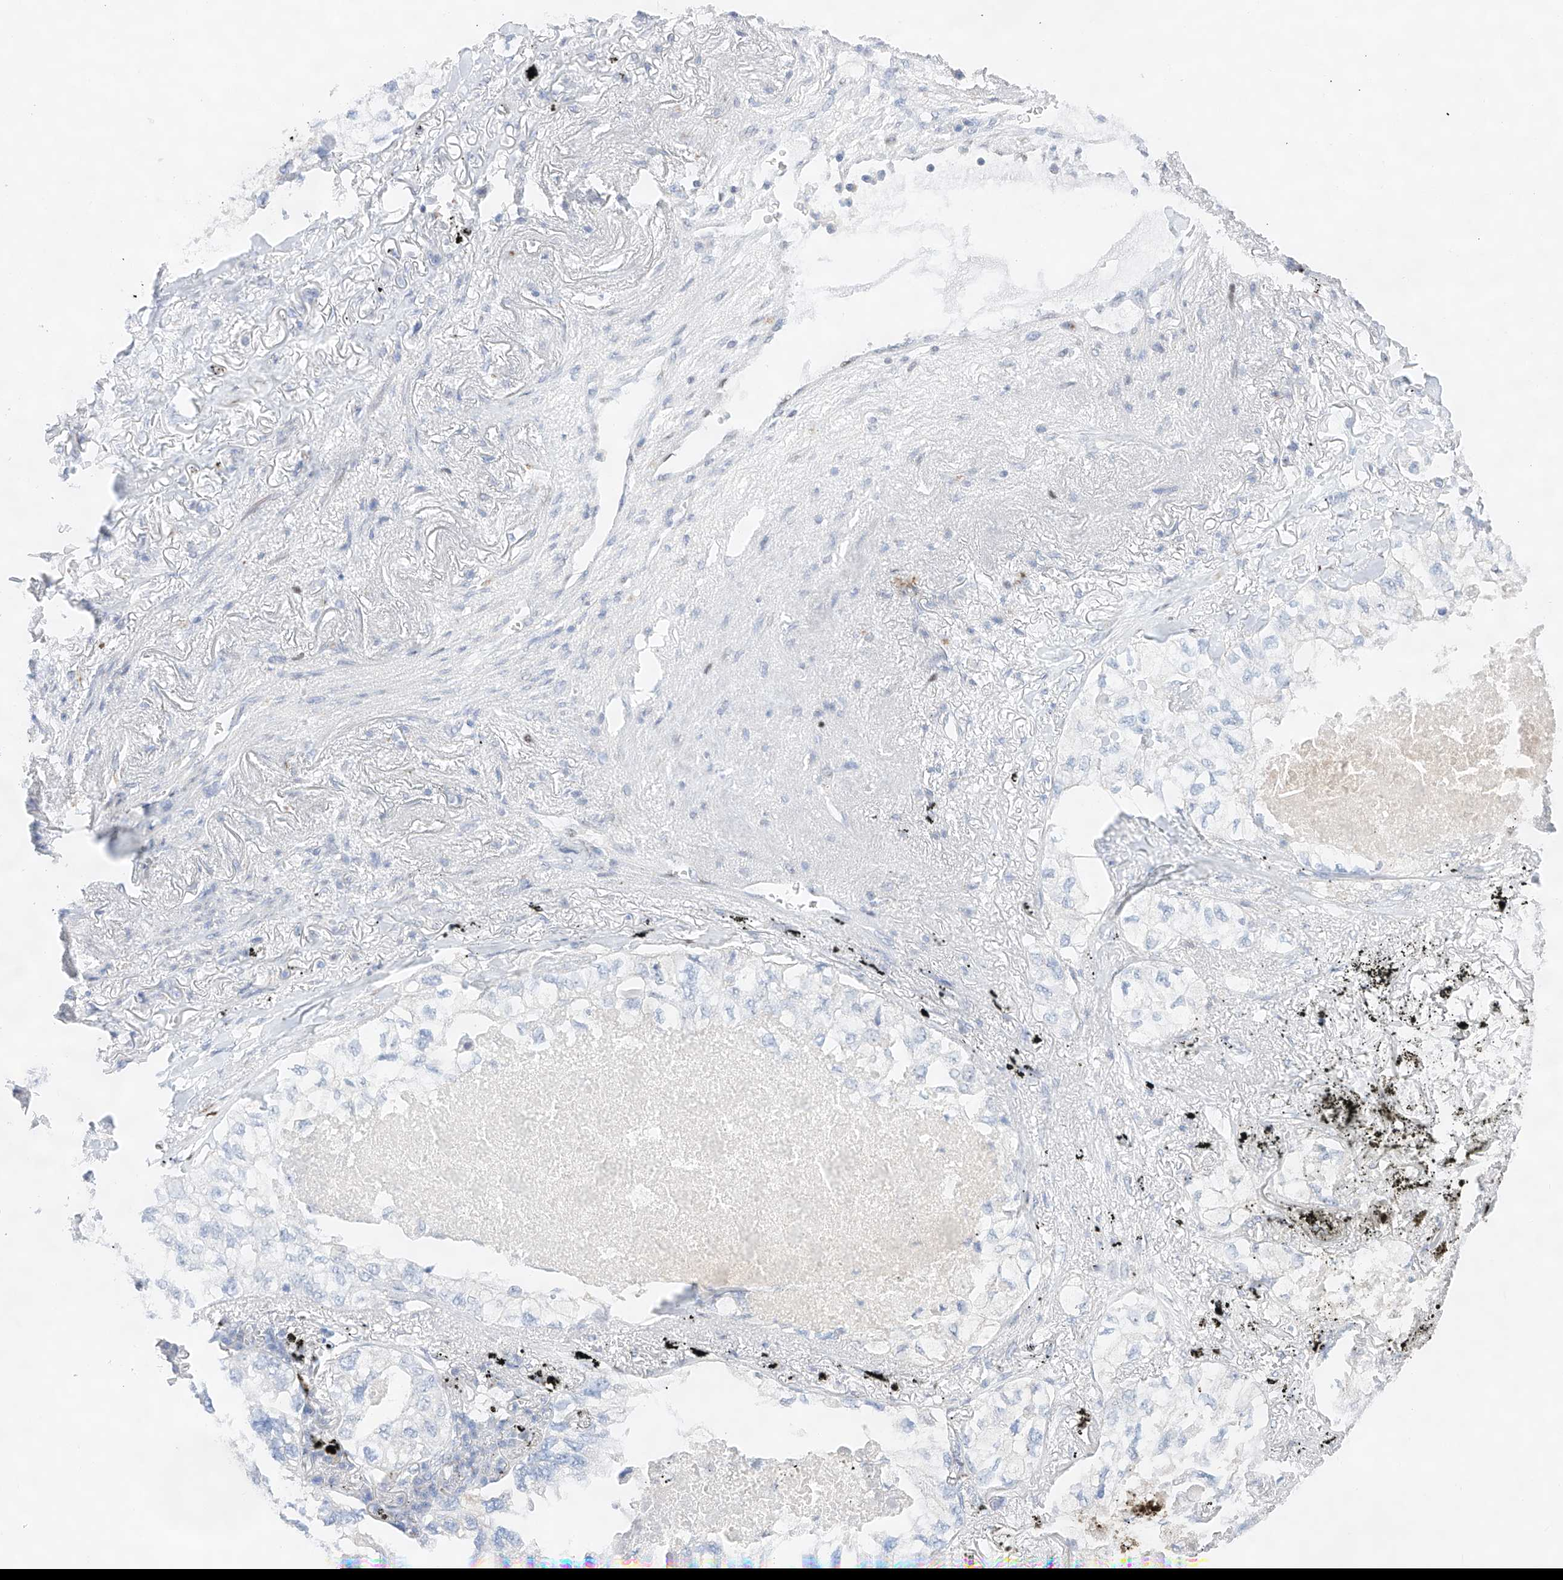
{"staining": {"intensity": "negative", "quantity": "none", "location": "none"}, "tissue": "lung cancer", "cell_type": "Tumor cells", "image_type": "cancer", "snomed": [{"axis": "morphology", "description": "Adenocarcinoma, NOS"}, {"axis": "topography", "description": "Lung"}], "caption": "An immunohistochemistry histopathology image of adenocarcinoma (lung) is shown. There is no staining in tumor cells of adenocarcinoma (lung).", "gene": "NT5C3B", "patient": {"sex": "male", "age": 65}}